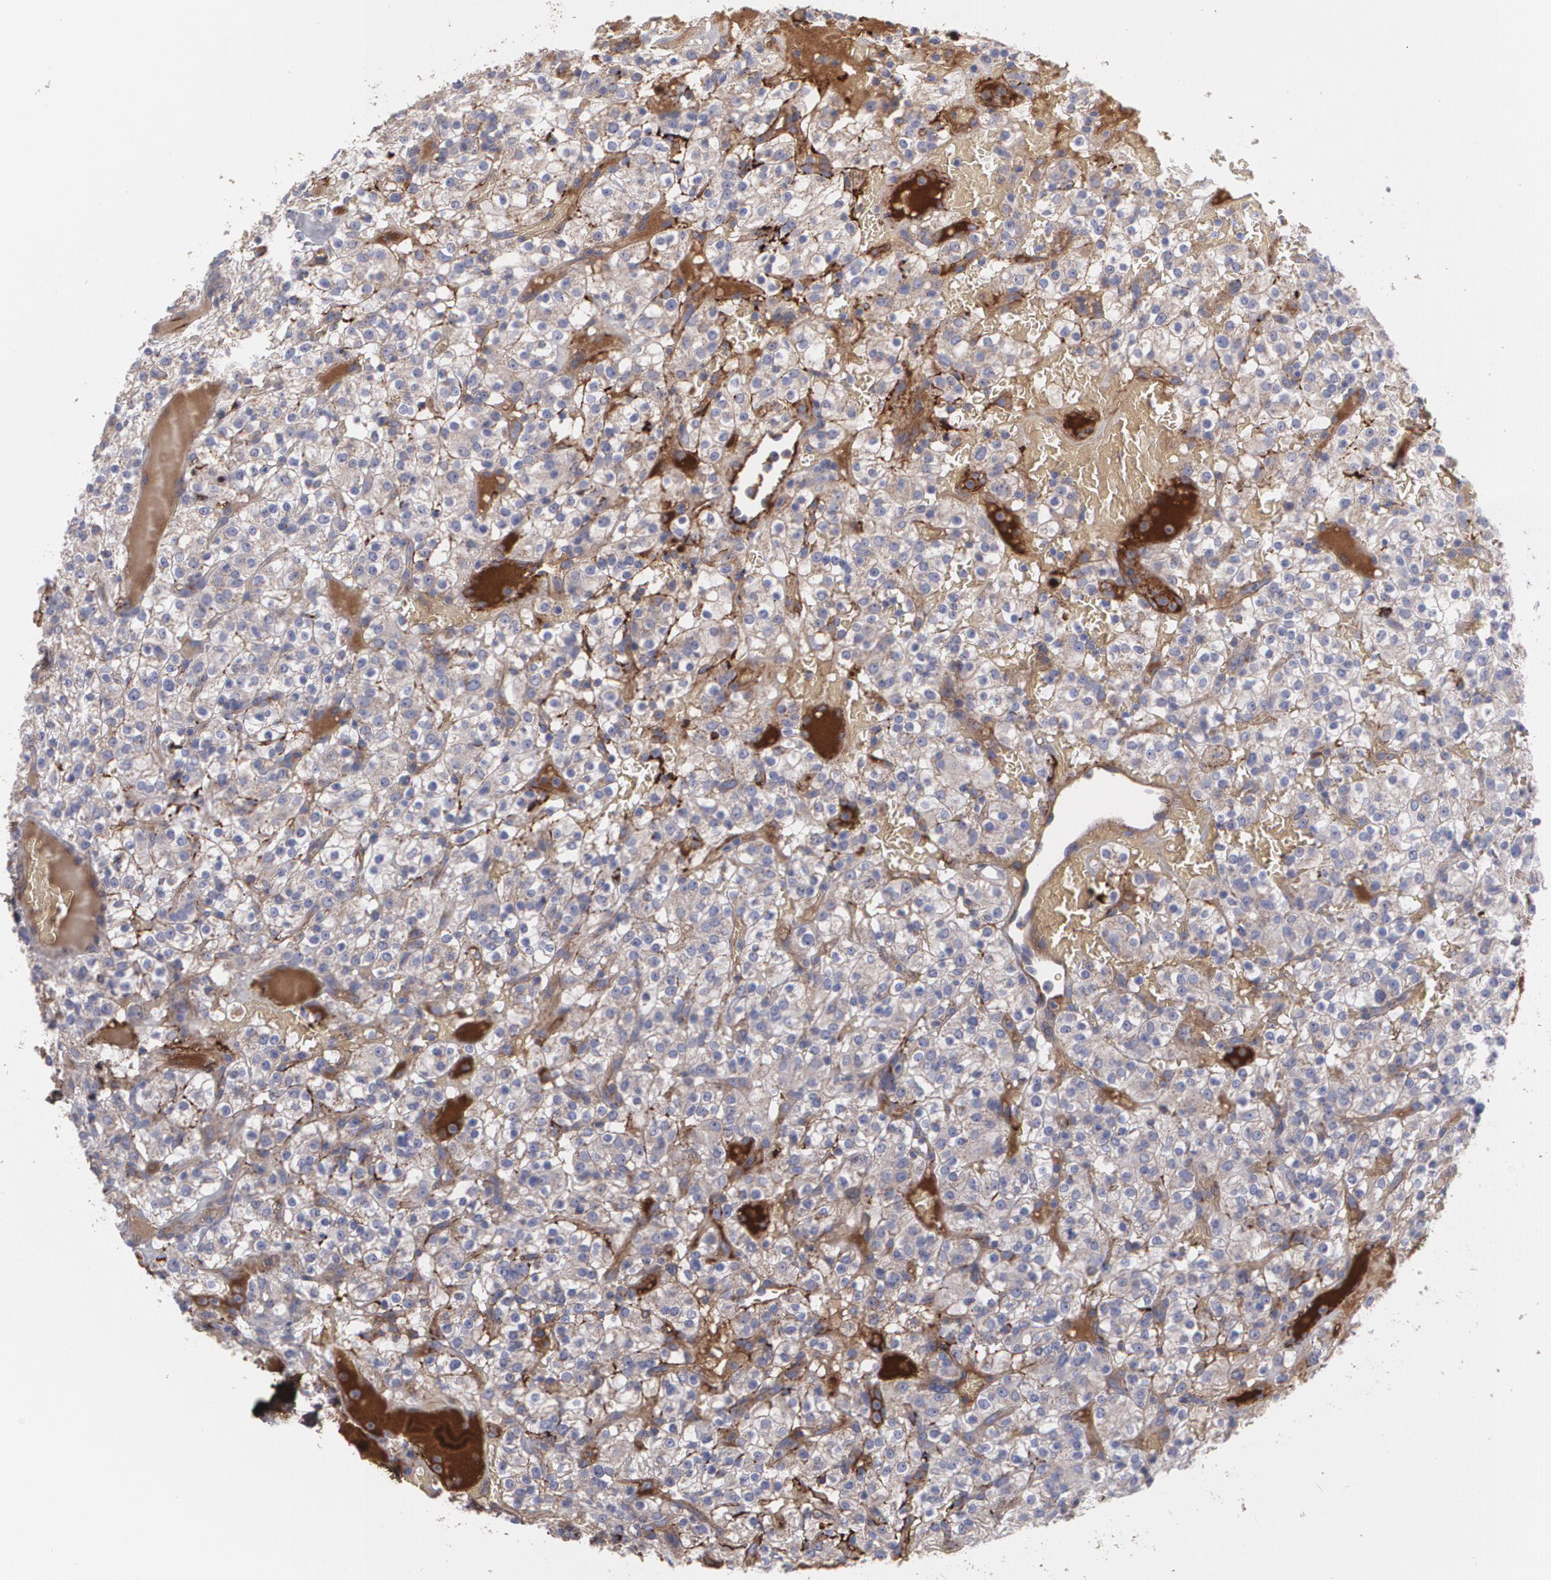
{"staining": {"intensity": "moderate", "quantity": ">75%", "location": "cytoplasmic/membranous"}, "tissue": "renal cancer", "cell_type": "Tumor cells", "image_type": "cancer", "snomed": [{"axis": "morphology", "description": "Adenocarcinoma, NOS"}, {"axis": "topography", "description": "Kidney"}], "caption": "High-power microscopy captured an immunohistochemistry (IHC) histopathology image of renal adenocarcinoma, revealing moderate cytoplasmic/membranous positivity in about >75% of tumor cells. Nuclei are stained in blue.", "gene": "FBLN1", "patient": {"sex": "male", "age": 78}}